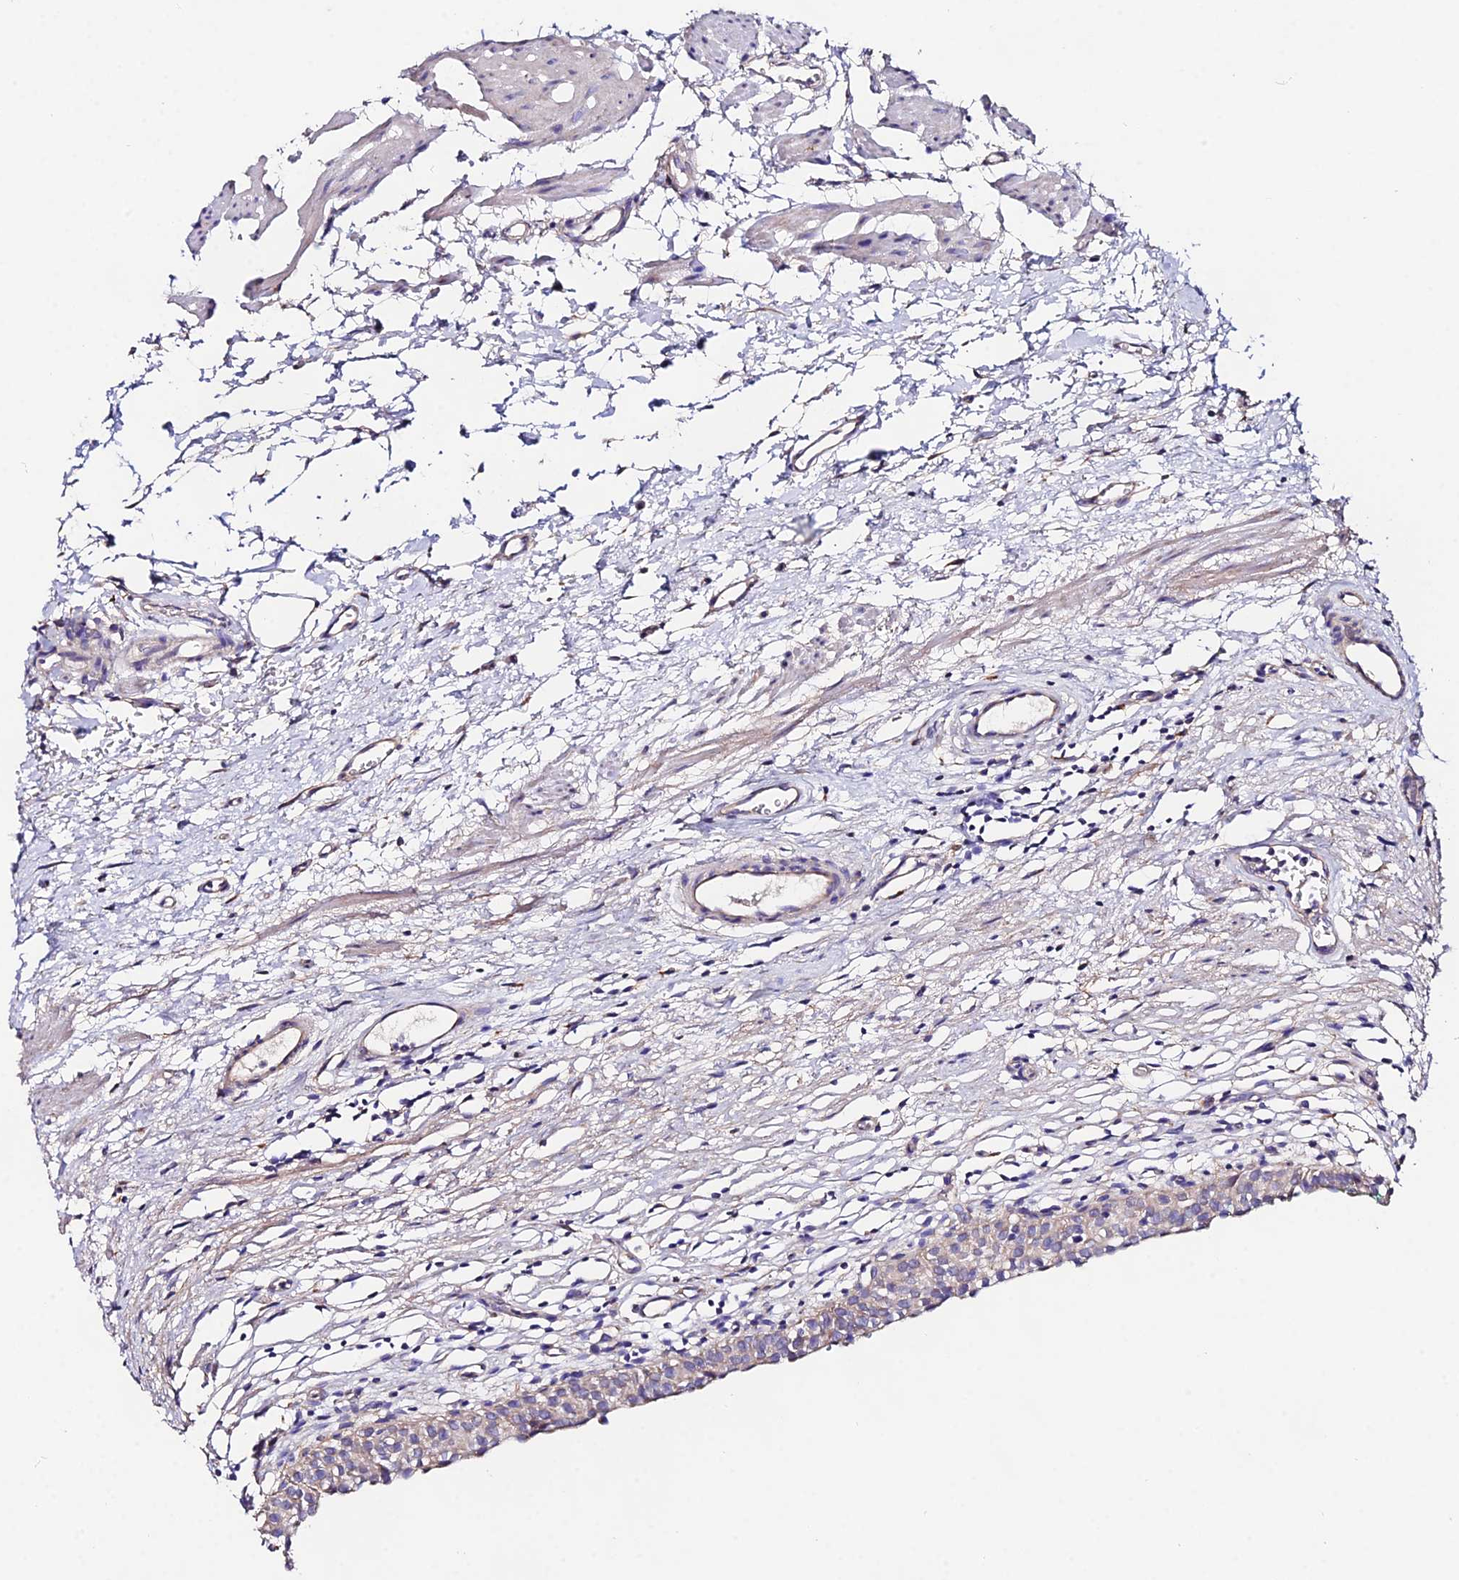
{"staining": {"intensity": "negative", "quantity": "none", "location": "none"}, "tissue": "urinary bladder", "cell_type": "Urothelial cells", "image_type": "normal", "snomed": [{"axis": "morphology", "description": "Normal tissue, NOS"}, {"axis": "morphology", "description": "Urothelial carcinoma, High grade"}, {"axis": "topography", "description": "Urinary bladder"}], "caption": "Immunohistochemistry (IHC) histopathology image of normal urinary bladder: urinary bladder stained with DAB (3,3'-diaminobenzidine) reveals no significant protein positivity in urothelial cells. (DAB (3,3'-diaminobenzidine) immunohistochemistry with hematoxylin counter stain).", "gene": "PPP2R2A", "patient": {"sex": "female", "age": 60}}